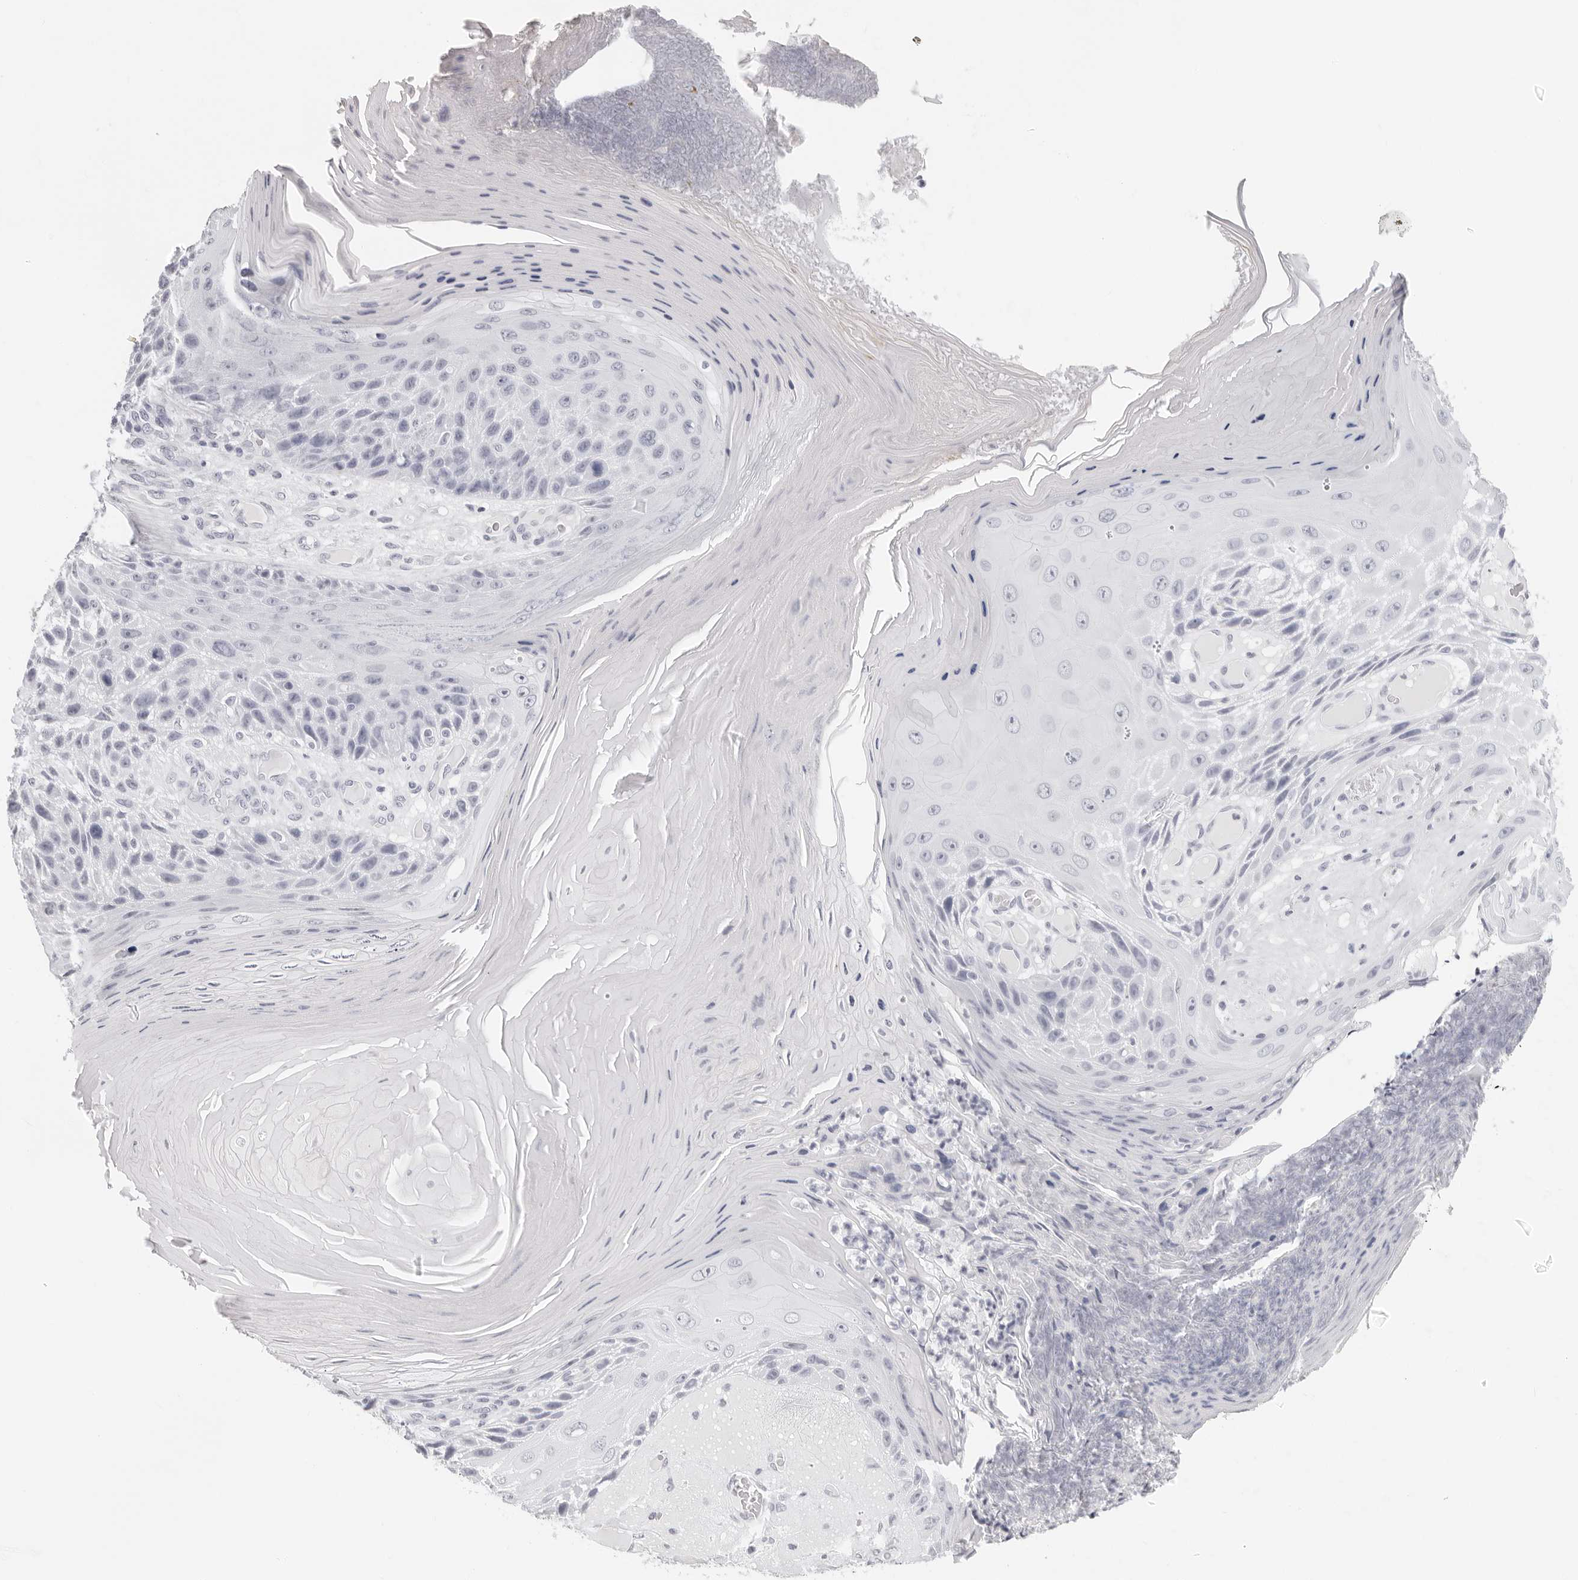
{"staining": {"intensity": "negative", "quantity": "none", "location": "none"}, "tissue": "skin cancer", "cell_type": "Tumor cells", "image_type": "cancer", "snomed": [{"axis": "morphology", "description": "Squamous cell carcinoma, NOS"}, {"axis": "topography", "description": "Skin"}], "caption": "IHC of human skin squamous cell carcinoma reveals no expression in tumor cells.", "gene": "AGMAT", "patient": {"sex": "female", "age": 88}}